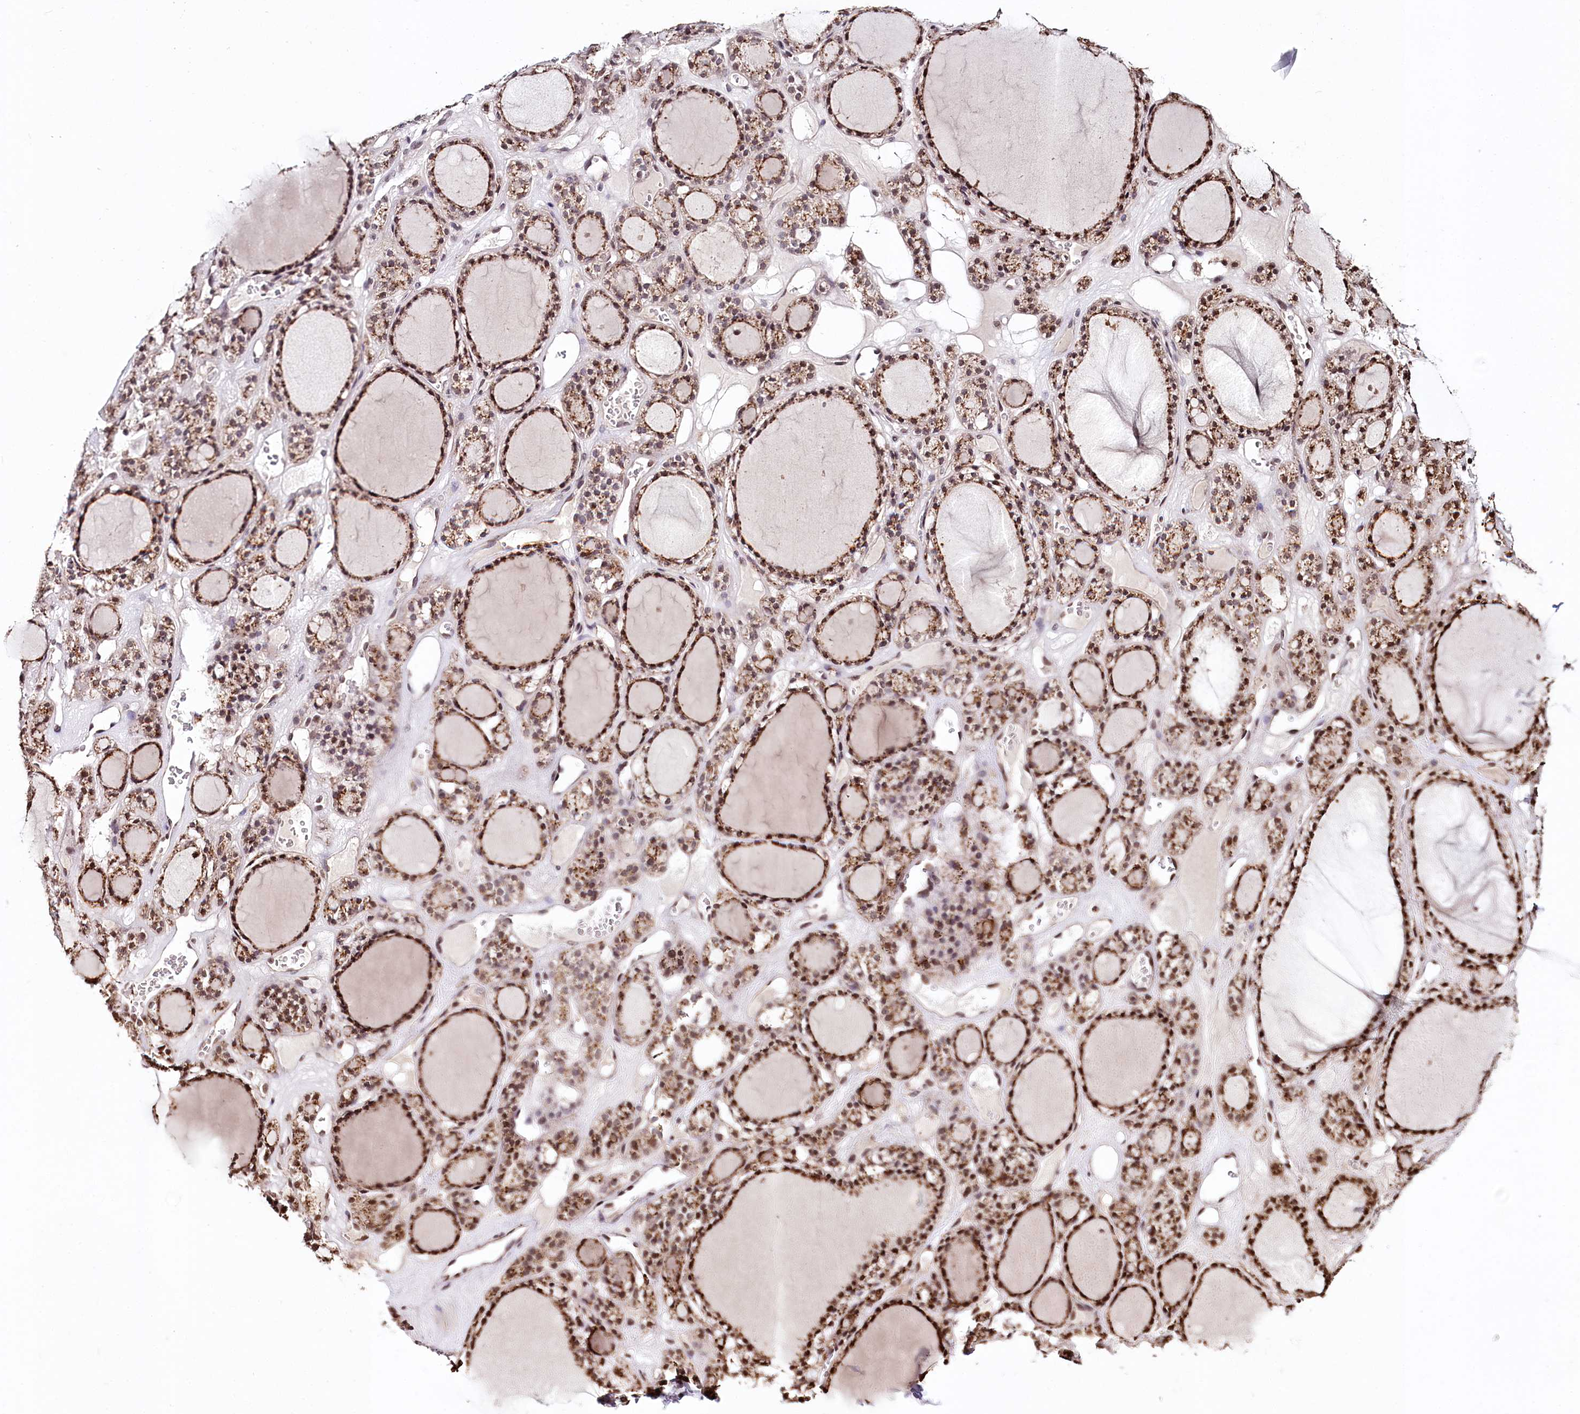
{"staining": {"intensity": "strong", "quantity": ">75%", "location": "cytoplasmic/membranous,nuclear"}, "tissue": "thyroid gland", "cell_type": "Glandular cells", "image_type": "normal", "snomed": [{"axis": "morphology", "description": "Normal tissue, NOS"}, {"axis": "topography", "description": "Thyroid gland"}], "caption": "Strong cytoplasmic/membranous,nuclear positivity for a protein is appreciated in approximately >75% of glandular cells of unremarkable thyroid gland using IHC.", "gene": "HOXC8", "patient": {"sex": "female", "age": 28}}